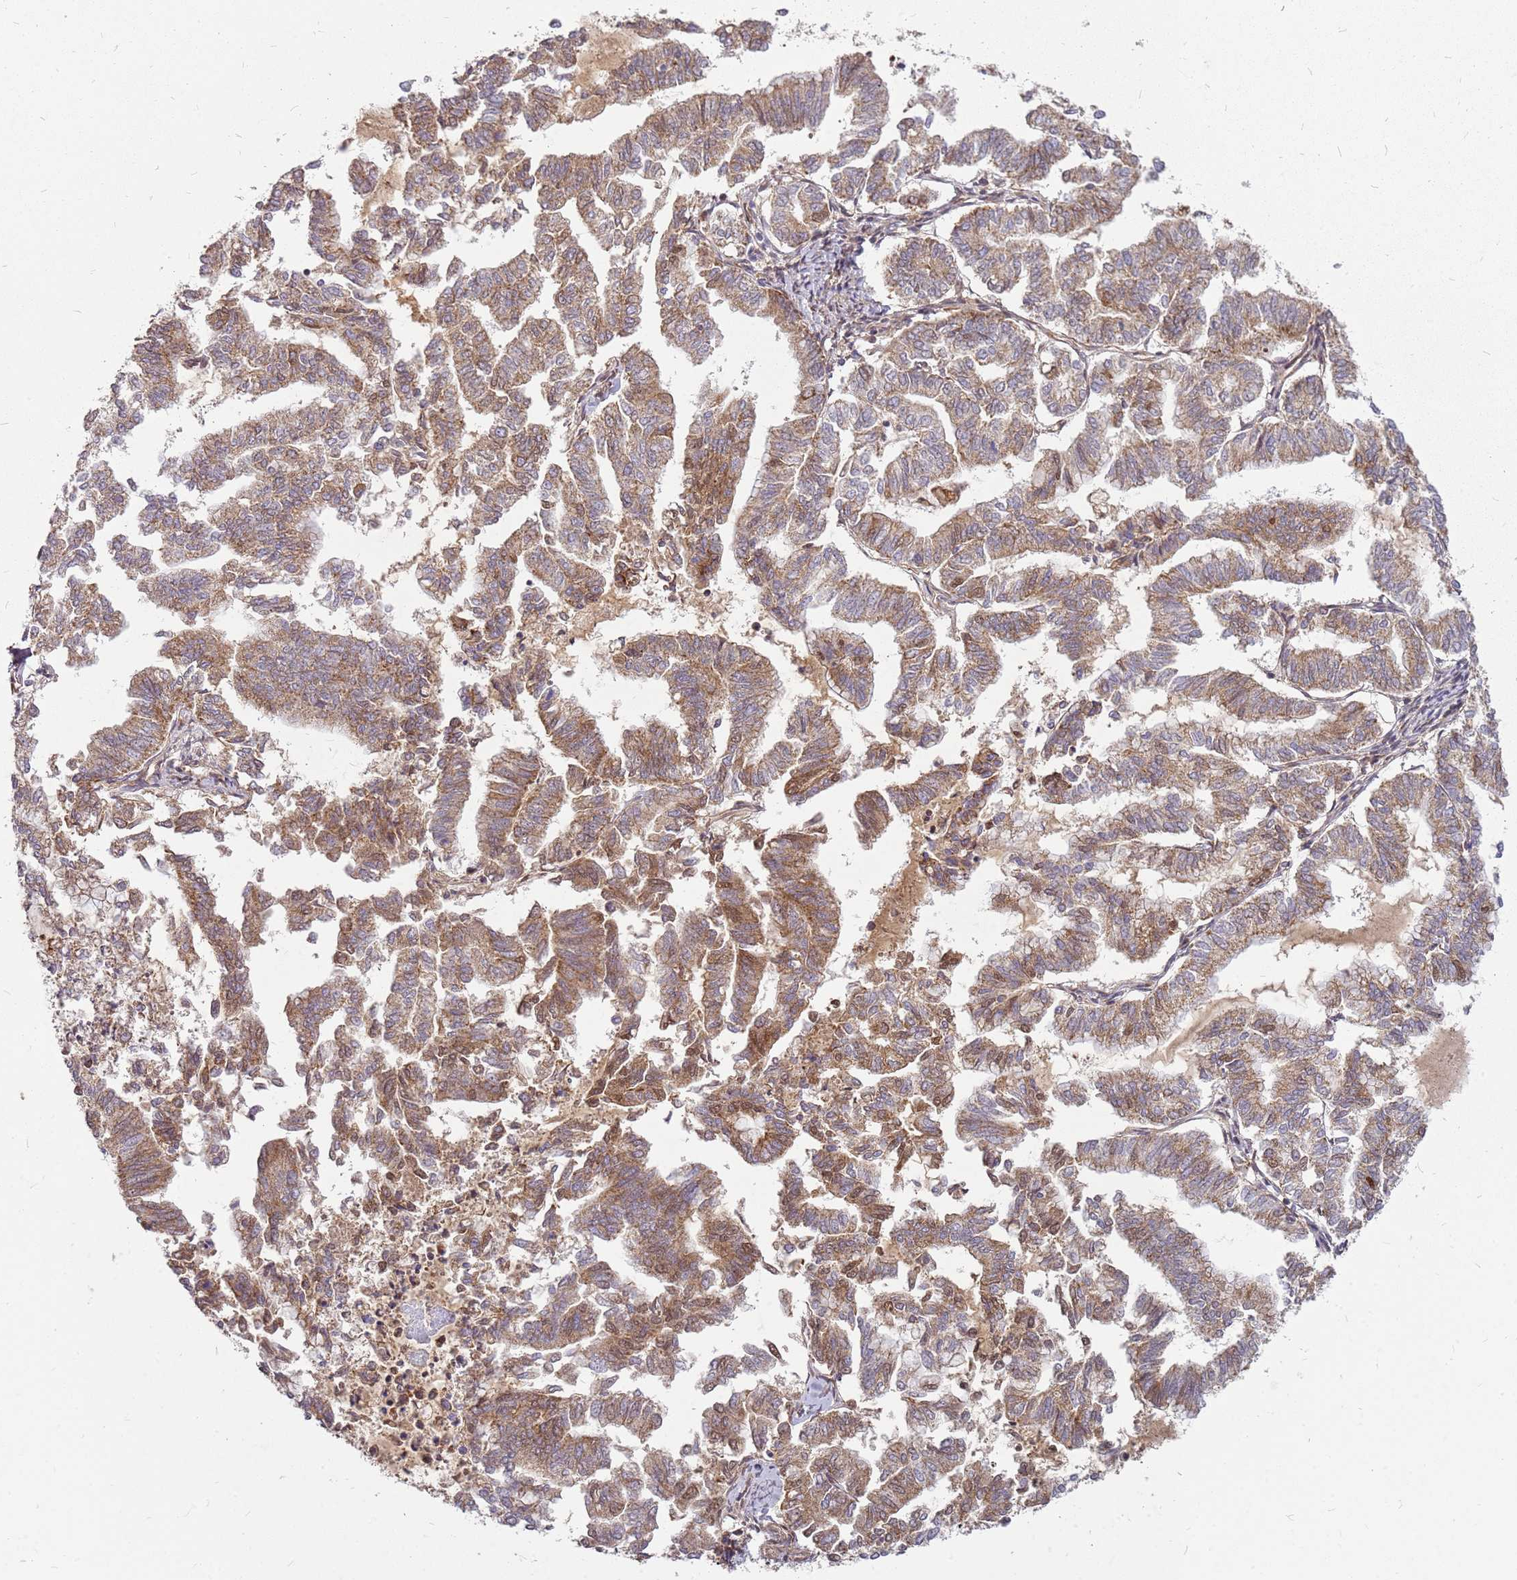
{"staining": {"intensity": "moderate", "quantity": ">75%", "location": "cytoplasmic/membranous"}, "tissue": "endometrial cancer", "cell_type": "Tumor cells", "image_type": "cancer", "snomed": [{"axis": "morphology", "description": "Adenocarcinoma, NOS"}, {"axis": "topography", "description": "Endometrium"}], "caption": "Endometrial adenocarcinoma stained with IHC shows moderate cytoplasmic/membranous expression in approximately >75% of tumor cells.", "gene": "CCDC159", "patient": {"sex": "female", "age": 79}}